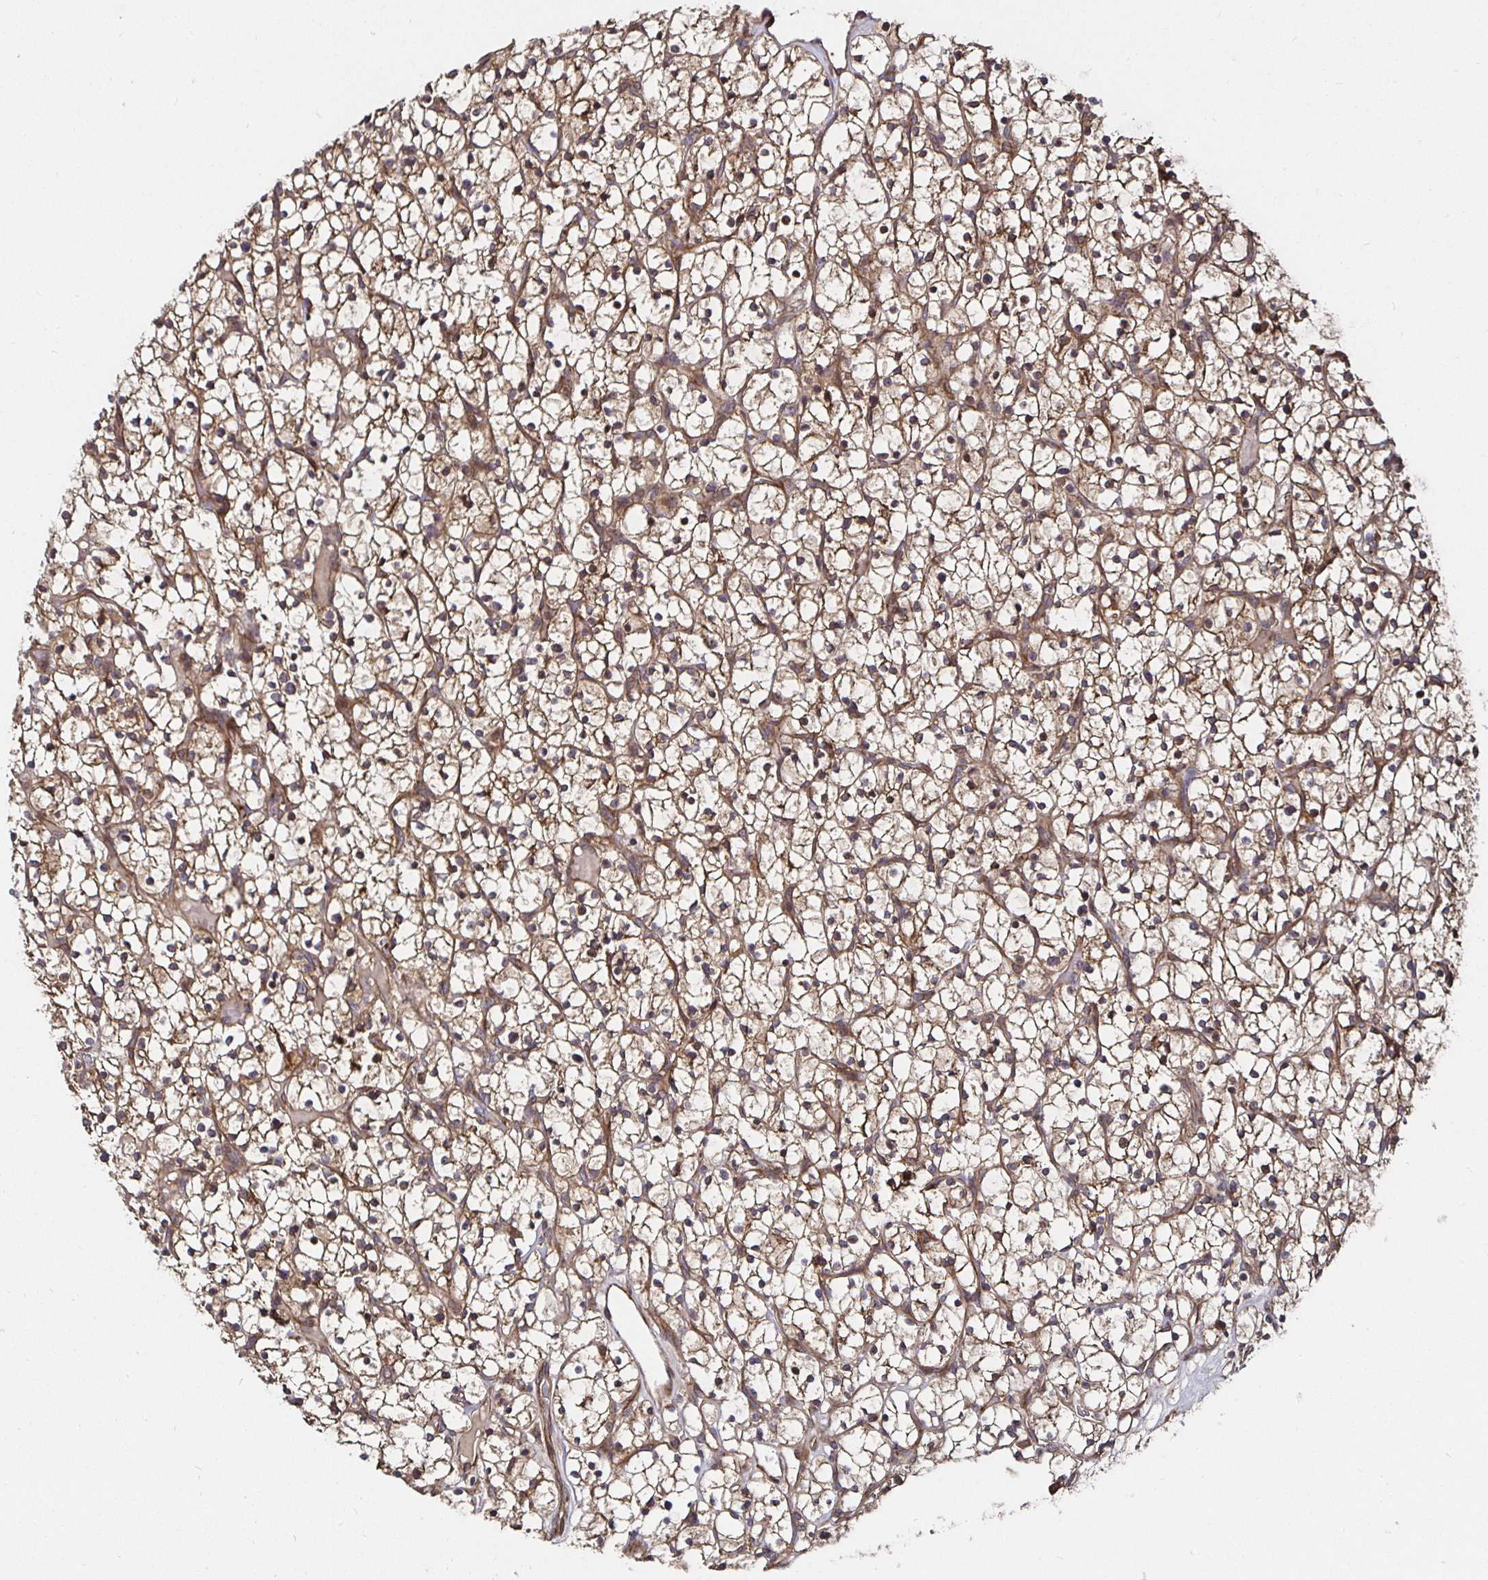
{"staining": {"intensity": "moderate", "quantity": ">75%", "location": "cytoplasmic/membranous"}, "tissue": "renal cancer", "cell_type": "Tumor cells", "image_type": "cancer", "snomed": [{"axis": "morphology", "description": "Adenocarcinoma, NOS"}, {"axis": "topography", "description": "Kidney"}], "caption": "Moderate cytoplasmic/membranous protein staining is identified in about >75% of tumor cells in renal adenocarcinoma.", "gene": "MLST8", "patient": {"sex": "female", "age": 64}}